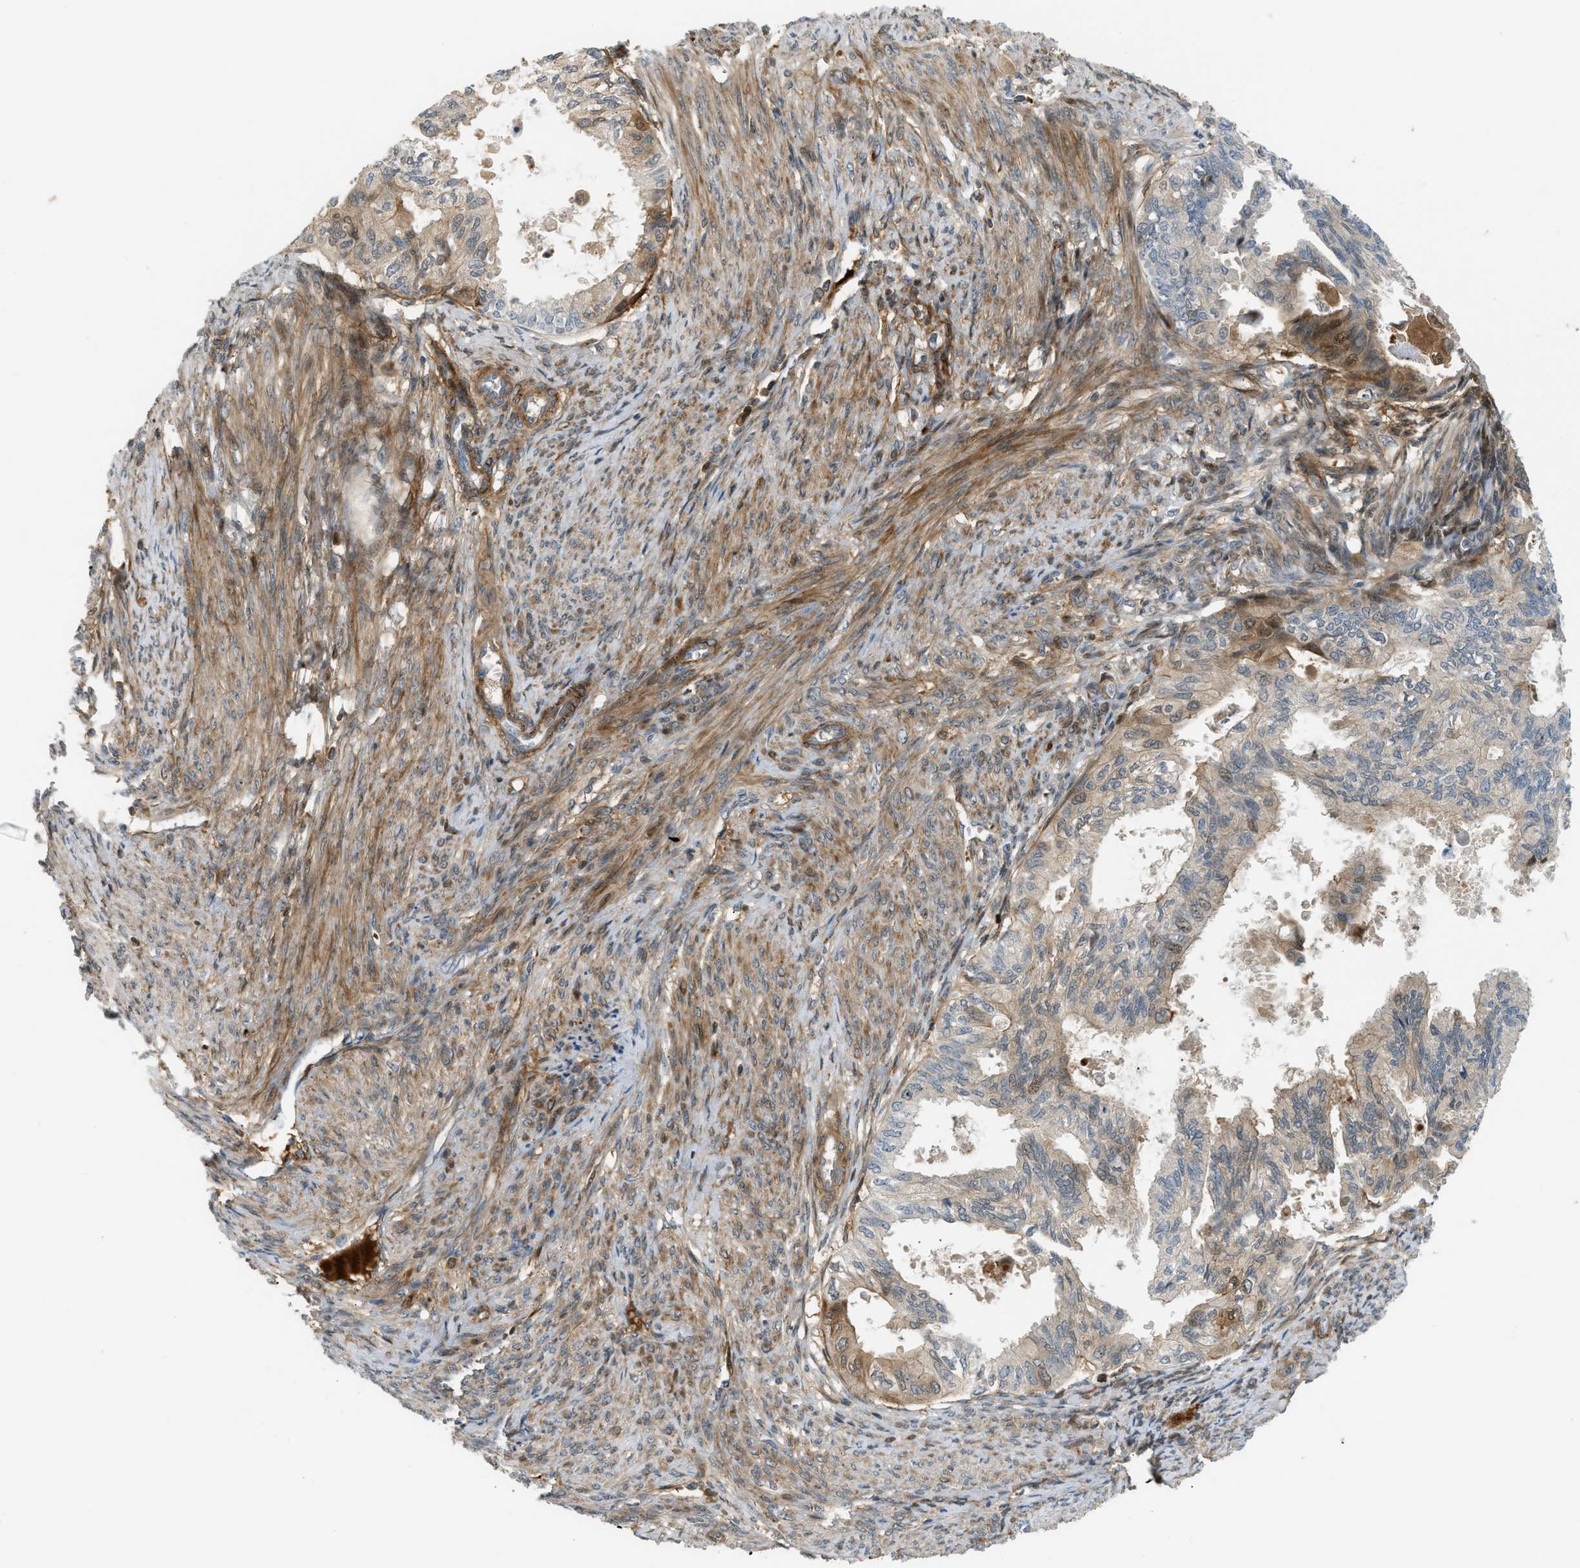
{"staining": {"intensity": "moderate", "quantity": "<25%", "location": "cytoplasmic/membranous"}, "tissue": "cervical cancer", "cell_type": "Tumor cells", "image_type": "cancer", "snomed": [{"axis": "morphology", "description": "Normal tissue, NOS"}, {"axis": "morphology", "description": "Adenocarcinoma, NOS"}, {"axis": "topography", "description": "Cervix"}, {"axis": "topography", "description": "Endometrium"}], "caption": "Approximately <25% of tumor cells in cervical cancer (adenocarcinoma) demonstrate moderate cytoplasmic/membranous protein positivity as visualized by brown immunohistochemical staining.", "gene": "EDNRA", "patient": {"sex": "female", "age": 86}}